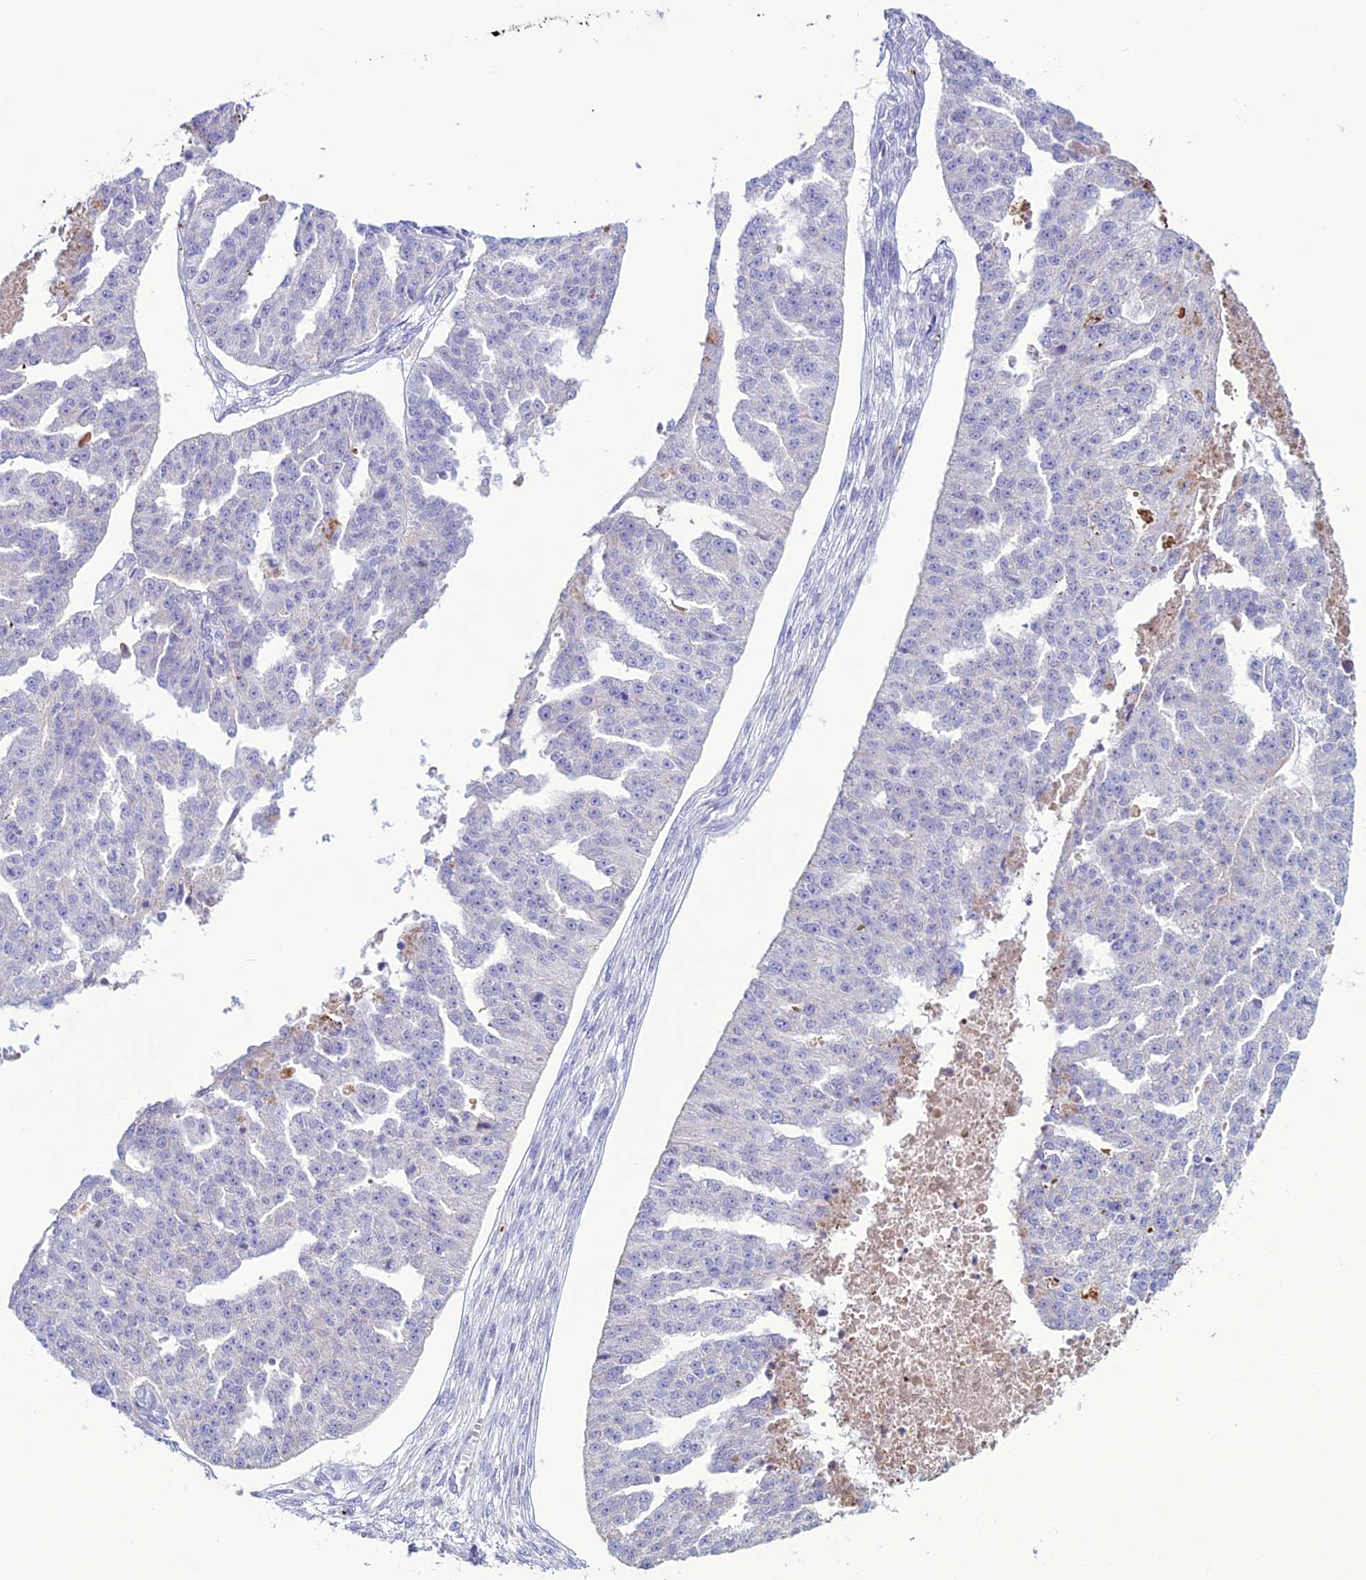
{"staining": {"intensity": "negative", "quantity": "none", "location": "none"}, "tissue": "ovarian cancer", "cell_type": "Tumor cells", "image_type": "cancer", "snomed": [{"axis": "morphology", "description": "Cystadenocarcinoma, serous, NOS"}, {"axis": "topography", "description": "Ovary"}], "caption": "Immunohistochemical staining of ovarian serous cystadenocarcinoma displays no significant expression in tumor cells. (DAB (3,3'-diaminobenzidine) immunohistochemistry (IHC) visualized using brightfield microscopy, high magnification).", "gene": "C21orf140", "patient": {"sex": "female", "age": 58}}